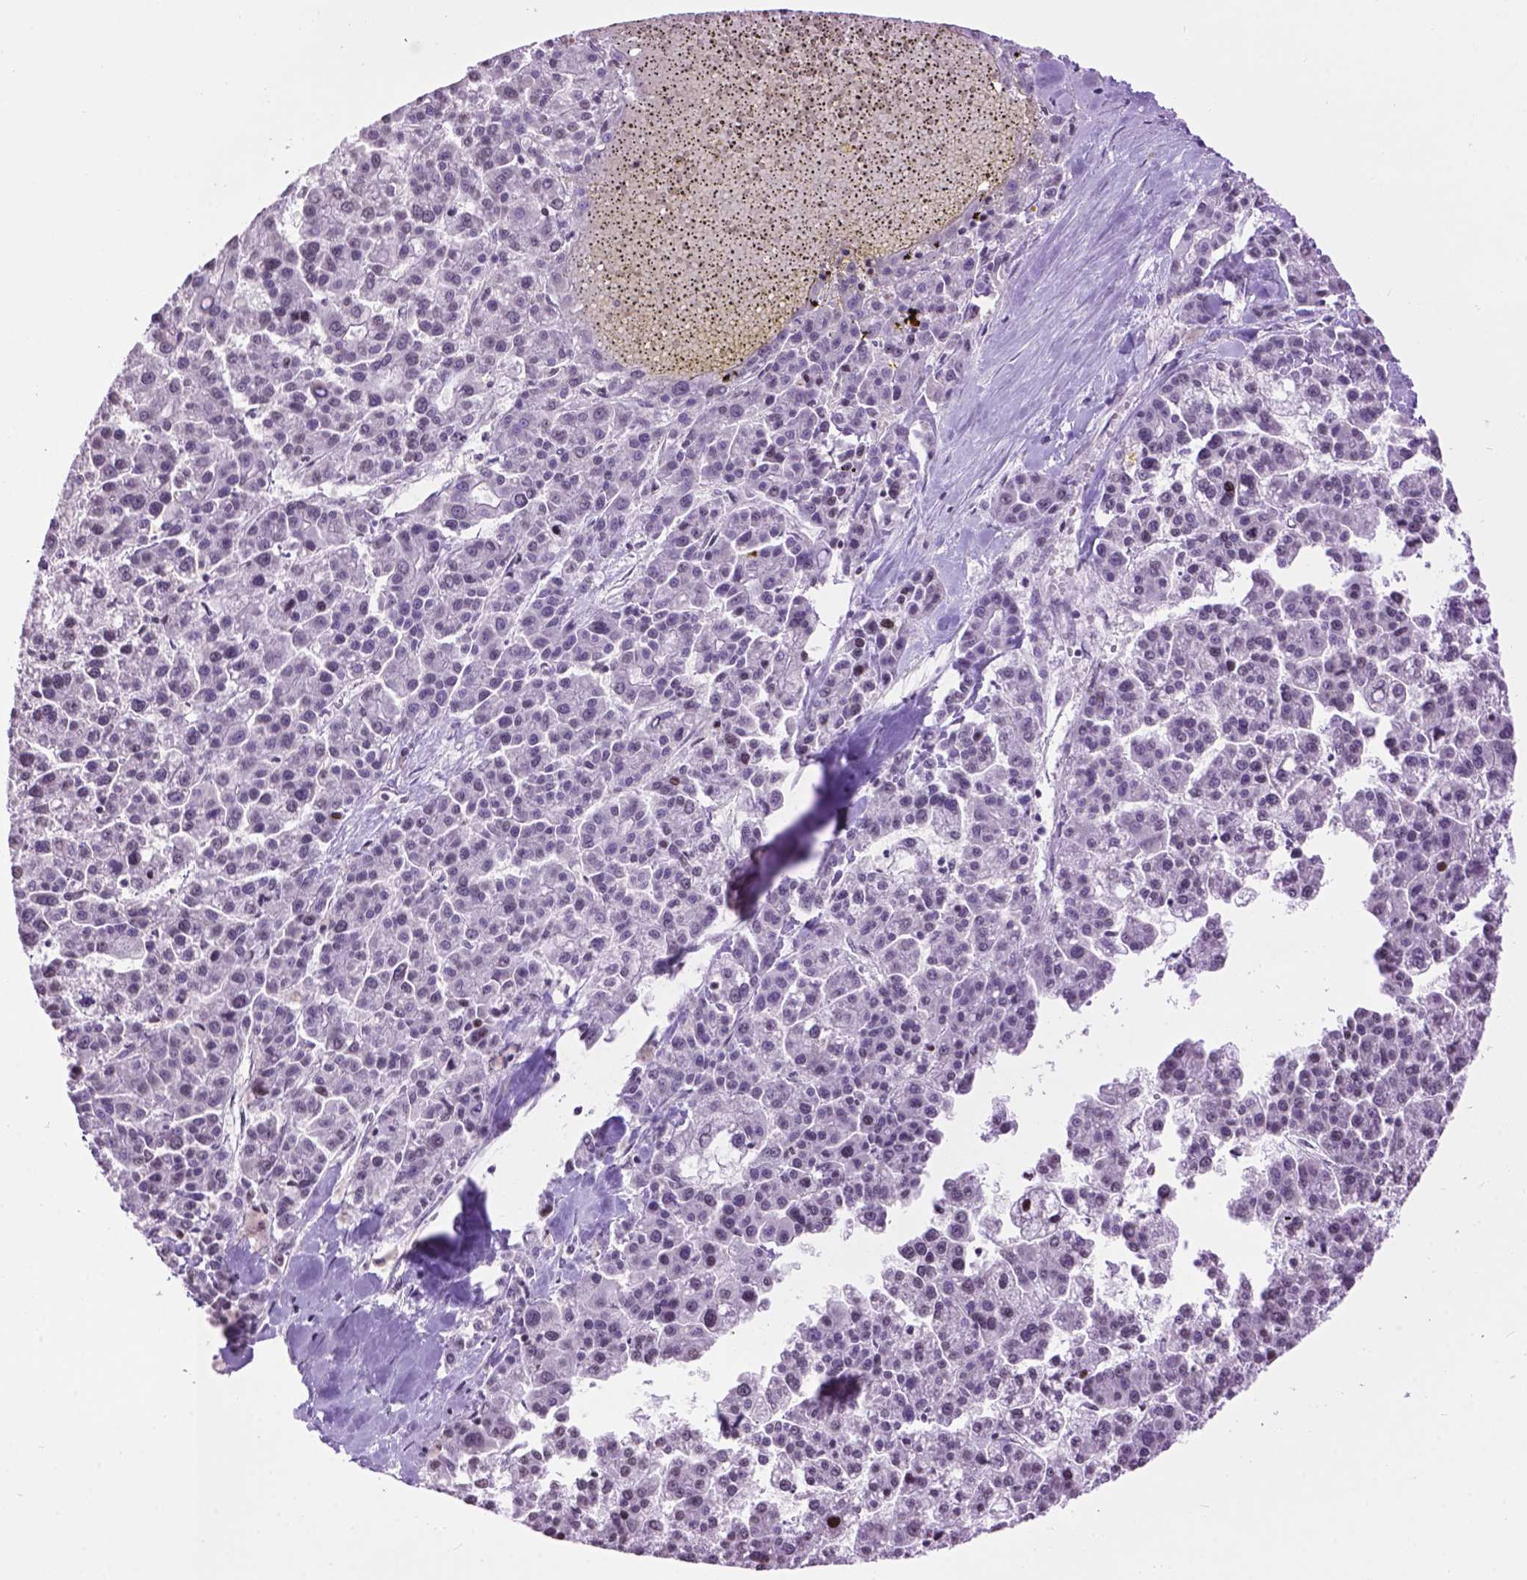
{"staining": {"intensity": "negative", "quantity": "none", "location": "none"}, "tissue": "liver cancer", "cell_type": "Tumor cells", "image_type": "cancer", "snomed": [{"axis": "morphology", "description": "Carcinoma, Hepatocellular, NOS"}, {"axis": "topography", "description": "Liver"}], "caption": "IHC histopathology image of human liver hepatocellular carcinoma stained for a protein (brown), which displays no staining in tumor cells.", "gene": "TH", "patient": {"sex": "female", "age": 58}}